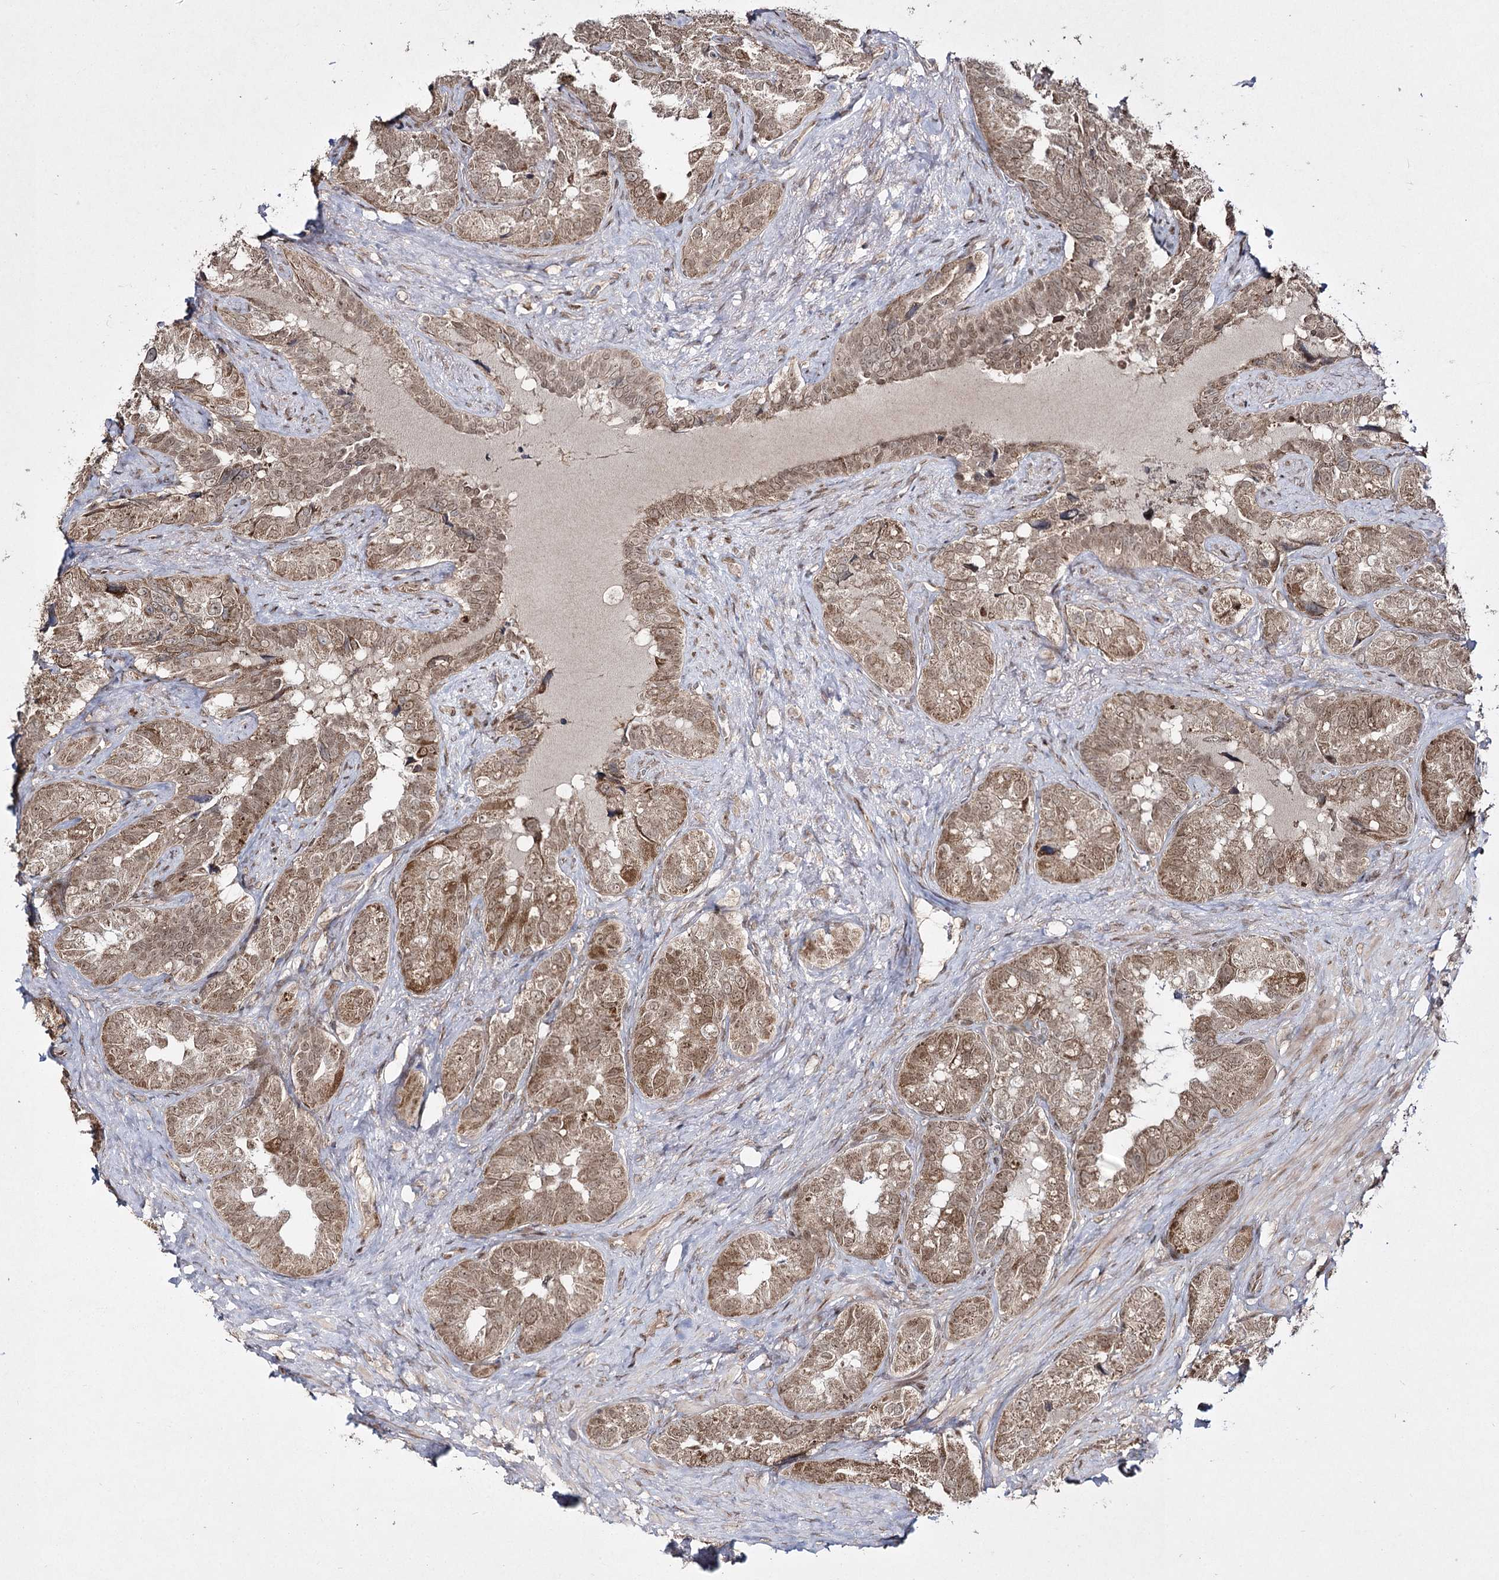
{"staining": {"intensity": "moderate", "quantity": ">75%", "location": "cytoplasmic/membranous,nuclear"}, "tissue": "seminal vesicle", "cell_type": "Glandular cells", "image_type": "normal", "snomed": [{"axis": "morphology", "description": "Normal tissue, NOS"}, {"axis": "topography", "description": "Seminal veicle"}, {"axis": "topography", "description": "Peripheral nerve tissue"}], "caption": "Unremarkable seminal vesicle was stained to show a protein in brown. There is medium levels of moderate cytoplasmic/membranous,nuclear staining in approximately >75% of glandular cells.", "gene": "TRNT1", "patient": {"sex": "male", "age": 67}}